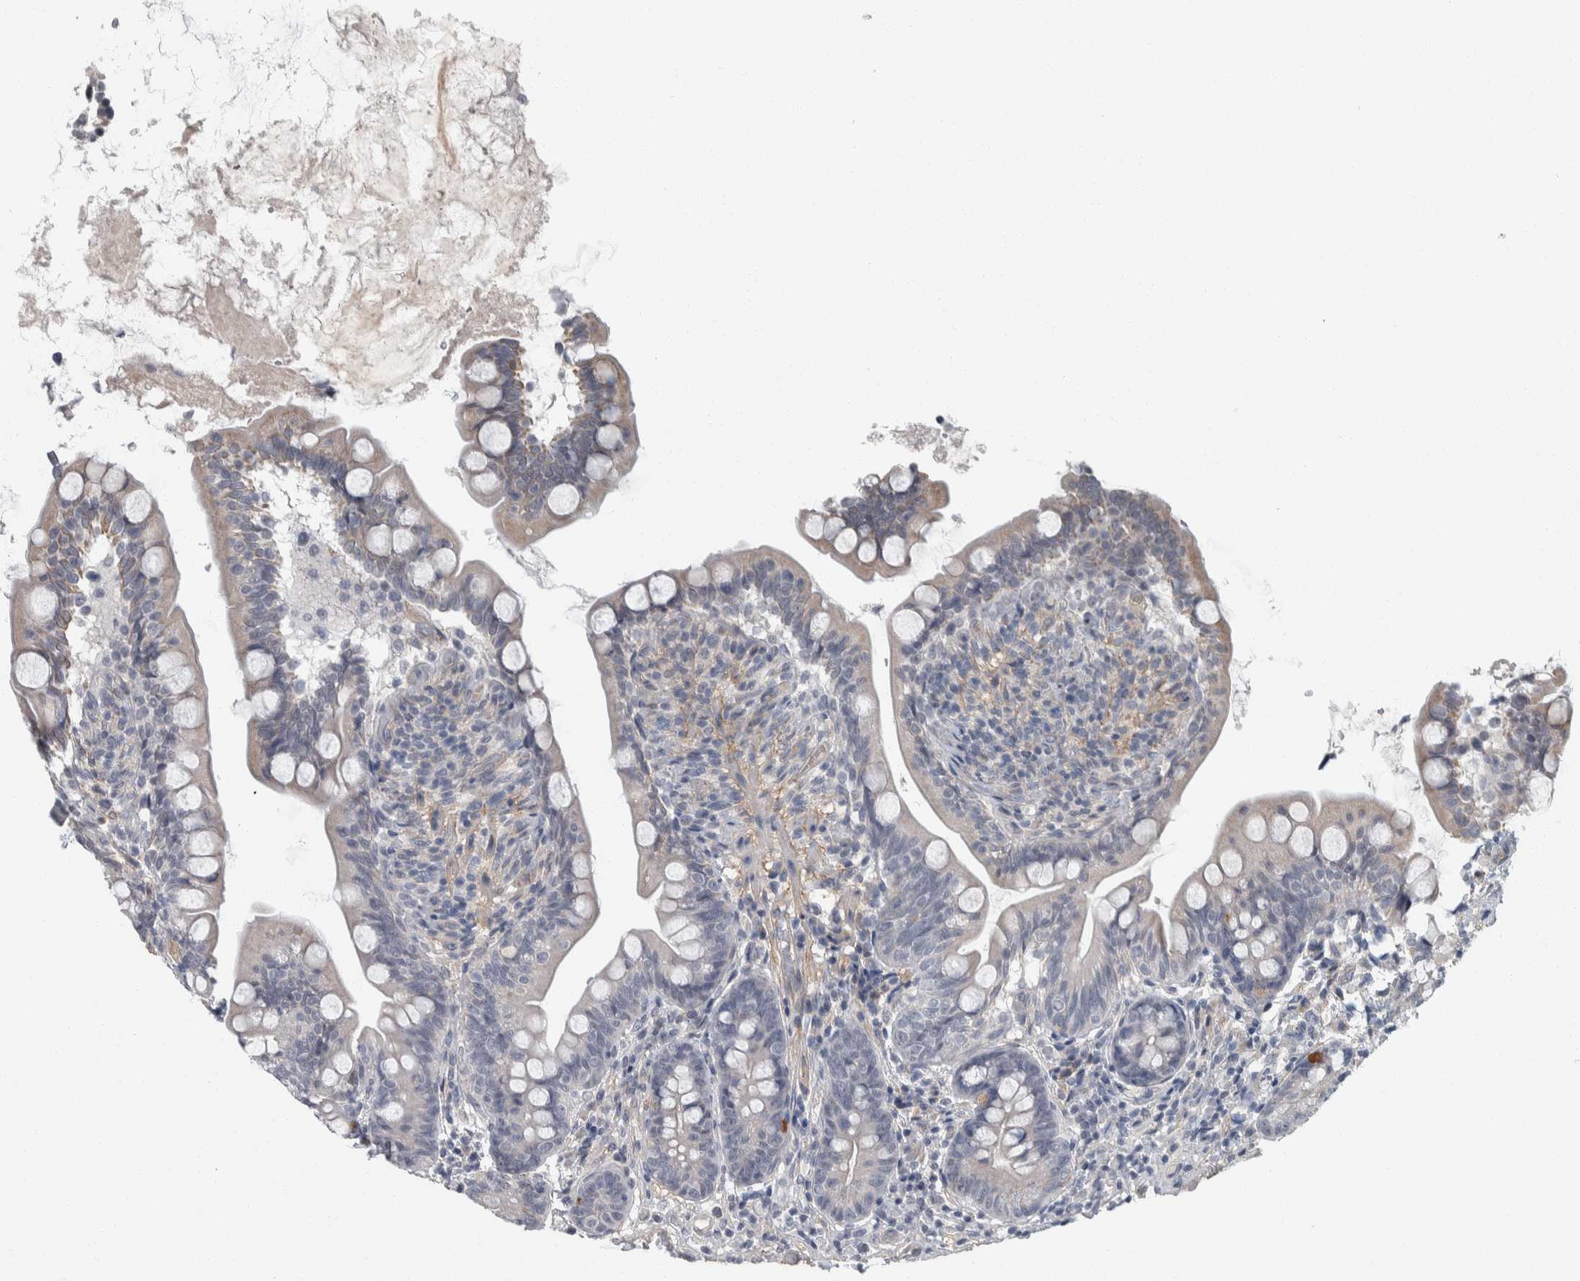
{"staining": {"intensity": "weak", "quantity": "25%-75%", "location": "cytoplasmic/membranous"}, "tissue": "small intestine", "cell_type": "Glandular cells", "image_type": "normal", "snomed": [{"axis": "morphology", "description": "Normal tissue, NOS"}, {"axis": "topography", "description": "Small intestine"}], "caption": "Unremarkable small intestine demonstrates weak cytoplasmic/membranous positivity in approximately 25%-75% of glandular cells, visualized by immunohistochemistry.", "gene": "KCNJ3", "patient": {"sex": "female", "age": 56}}